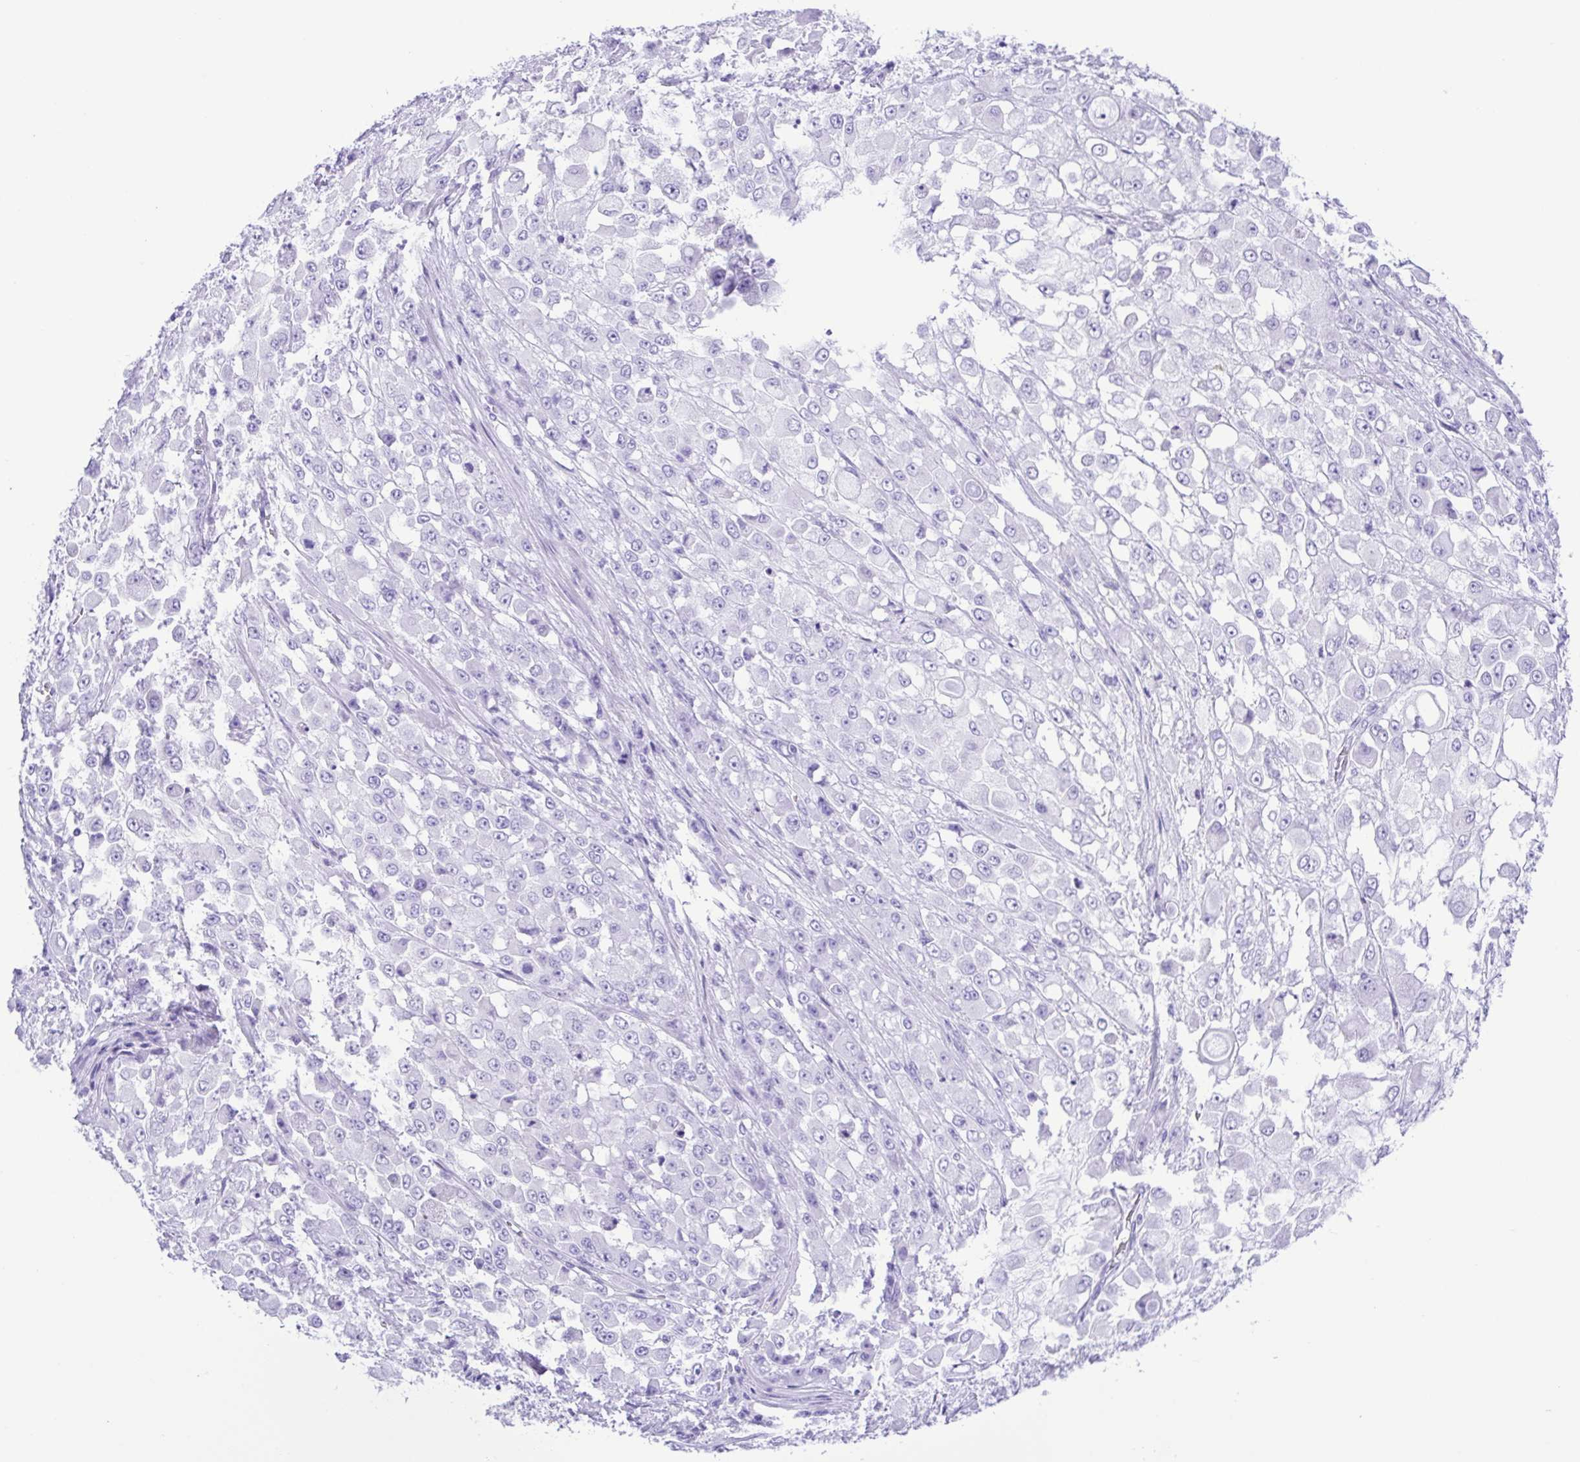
{"staining": {"intensity": "negative", "quantity": "none", "location": "none"}, "tissue": "stomach cancer", "cell_type": "Tumor cells", "image_type": "cancer", "snomed": [{"axis": "morphology", "description": "Adenocarcinoma, NOS"}, {"axis": "topography", "description": "Stomach"}], "caption": "Human stomach cancer (adenocarcinoma) stained for a protein using immunohistochemistry (IHC) exhibits no expression in tumor cells.", "gene": "ERP27", "patient": {"sex": "female", "age": 76}}